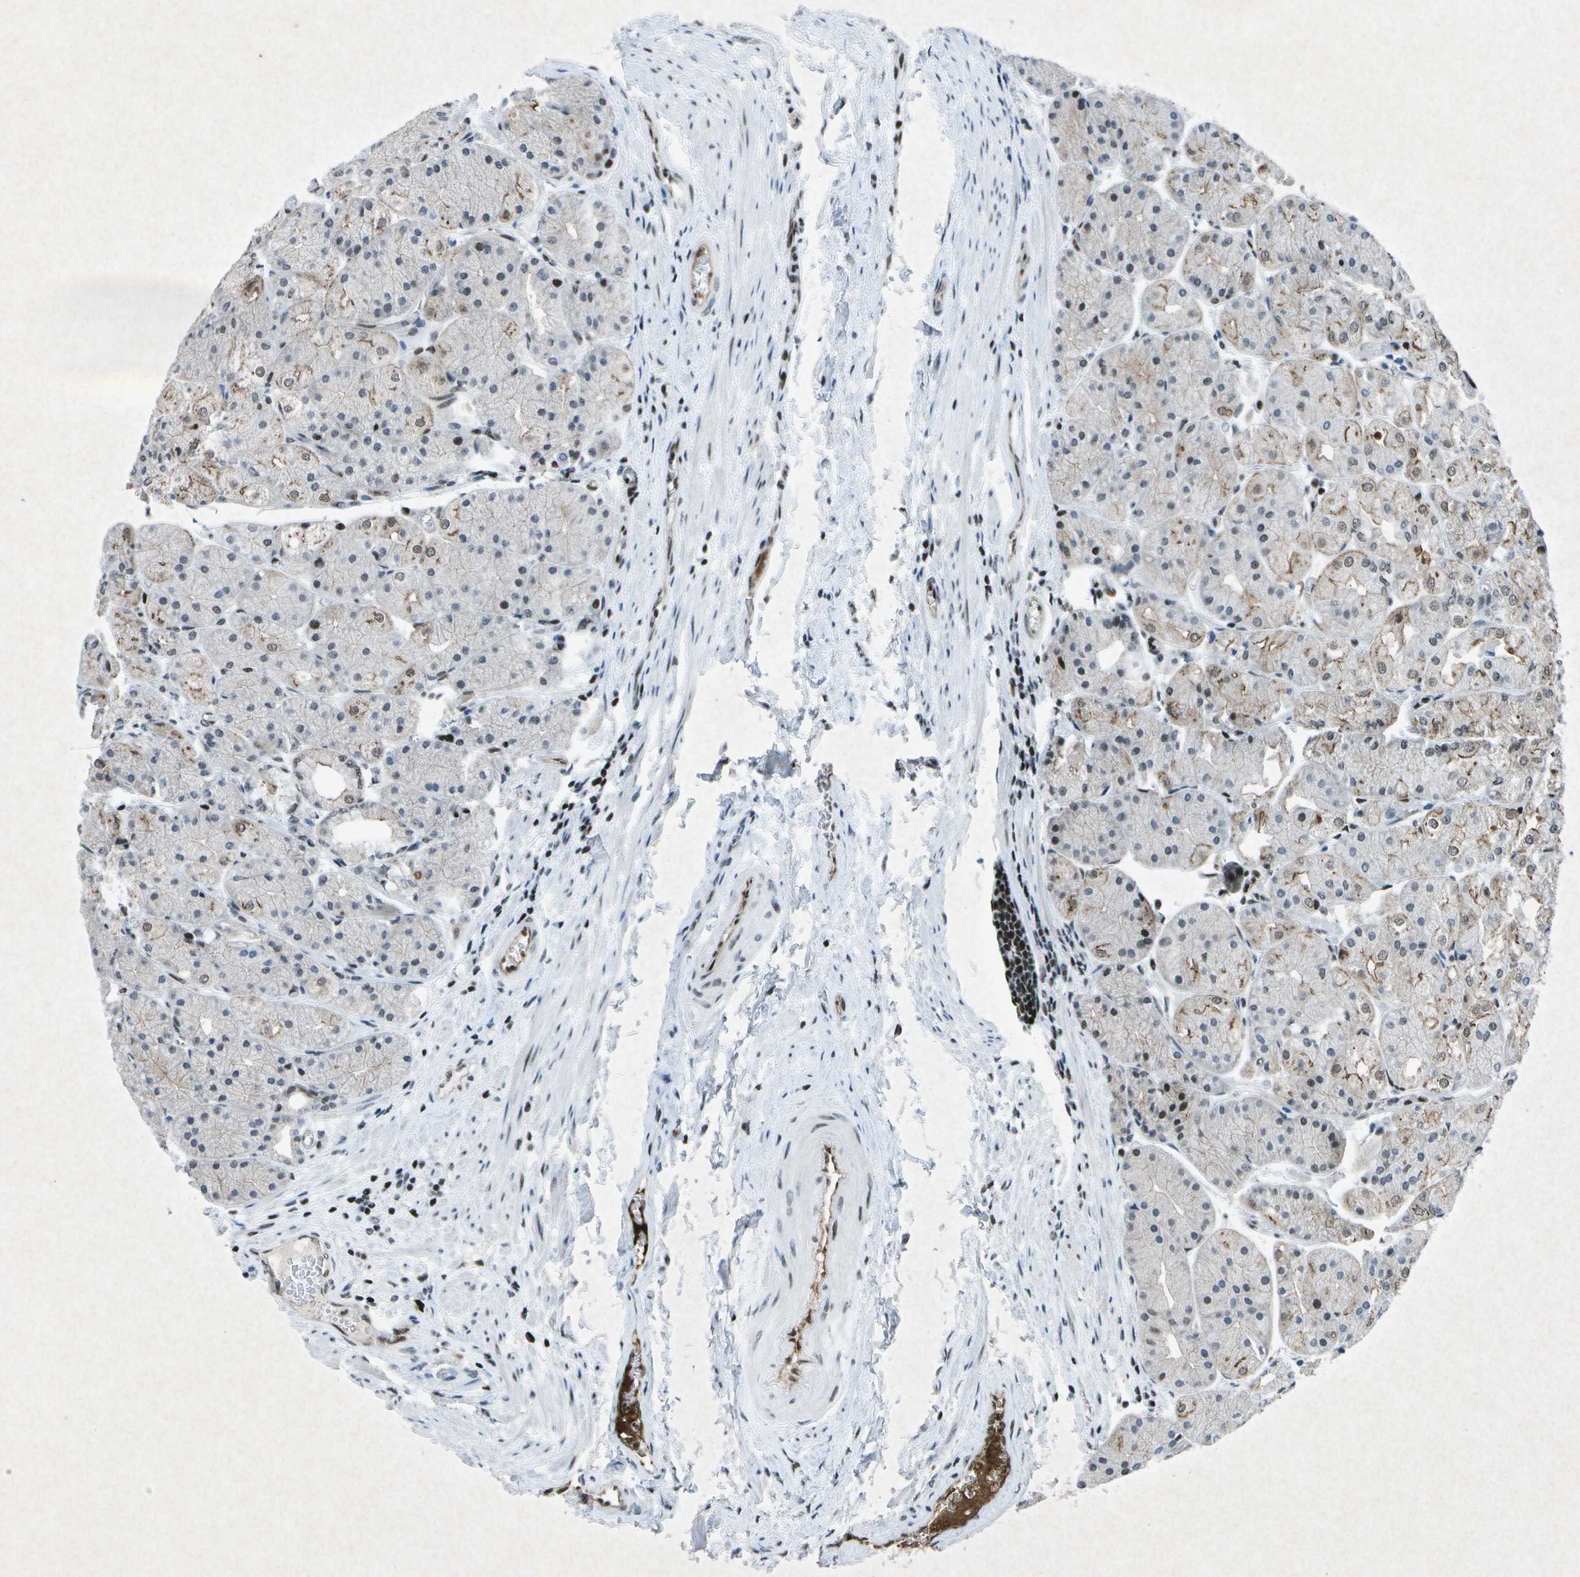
{"staining": {"intensity": "moderate", "quantity": "<25%", "location": "cytoplasmic/membranous,nuclear"}, "tissue": "stomach", "cell_type": "Glandular cells", "image_type": "normal", "snomed": [{"axis": "morphology", "description": "Normal tissue, NOS"}, {"axis": "topography", "description": "Stomach, upper"}], "caption": "DAB immunohistochemical staining of normal stomach exhibits moderate cytoplasmic/membranous,nuclear protein positivity in about <25% of glandular cells.", "gene": "MTA2", "patient": {"sex": "male", "age": 72}}